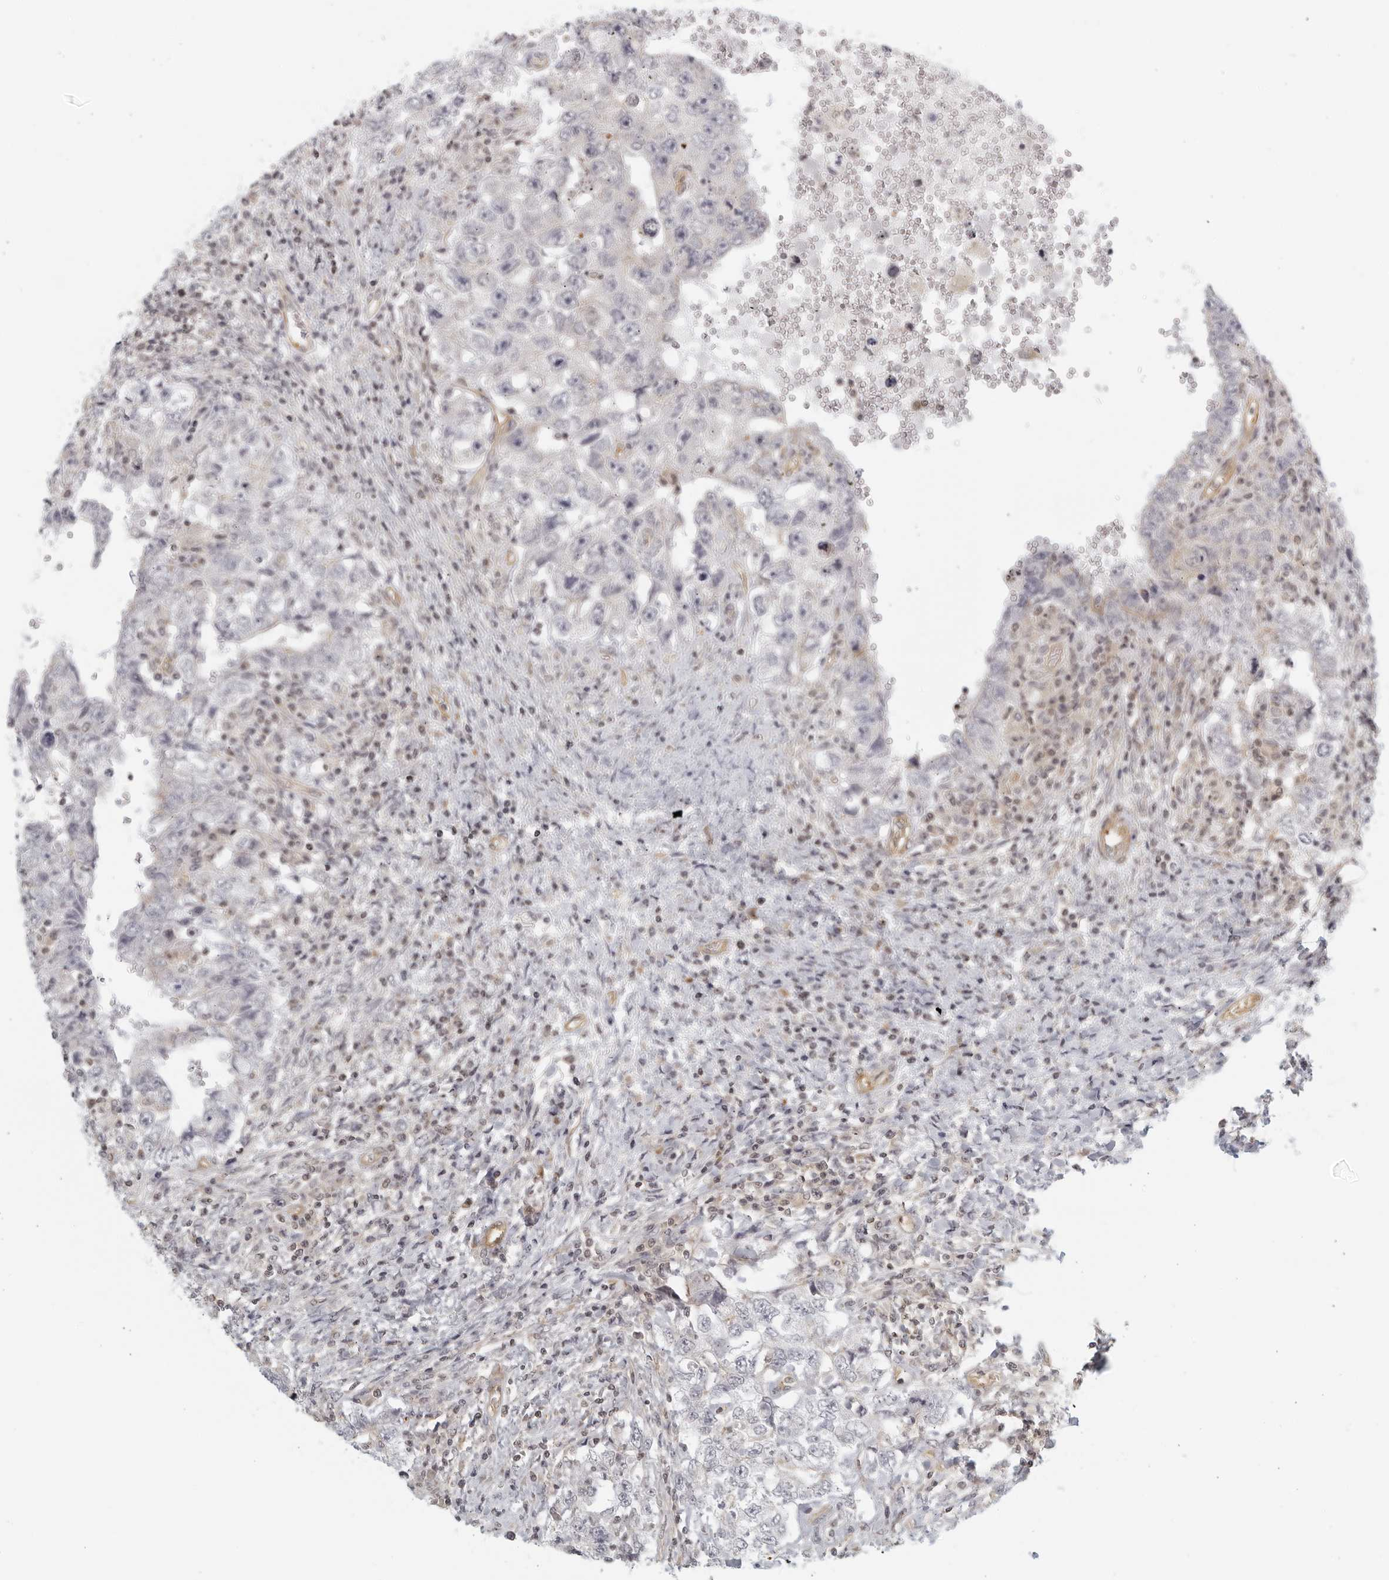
{"staining": {"intensity": "negative", "quantity": "none", "location": "none"}, "tissue": "testis cancer", "cell_type": "Tumor cells", "image_type": "cancer", "snomed": [{"axis": "morphology", "description": "Carcinoma, Embryonal, NOS"}, {"axis": "topography", "description": "Testis"}], "caption": "Immunohistochemical staining of testis cancer (embryonal carcinoma) displays no significant positivity in tumor cells. (DAB (3,3'-diaminobenzidine) immunohistochemistry with hematoxylin counter stain).", "gene": "SERTAD4", "patient": {"sex": "male", "age": 26}}